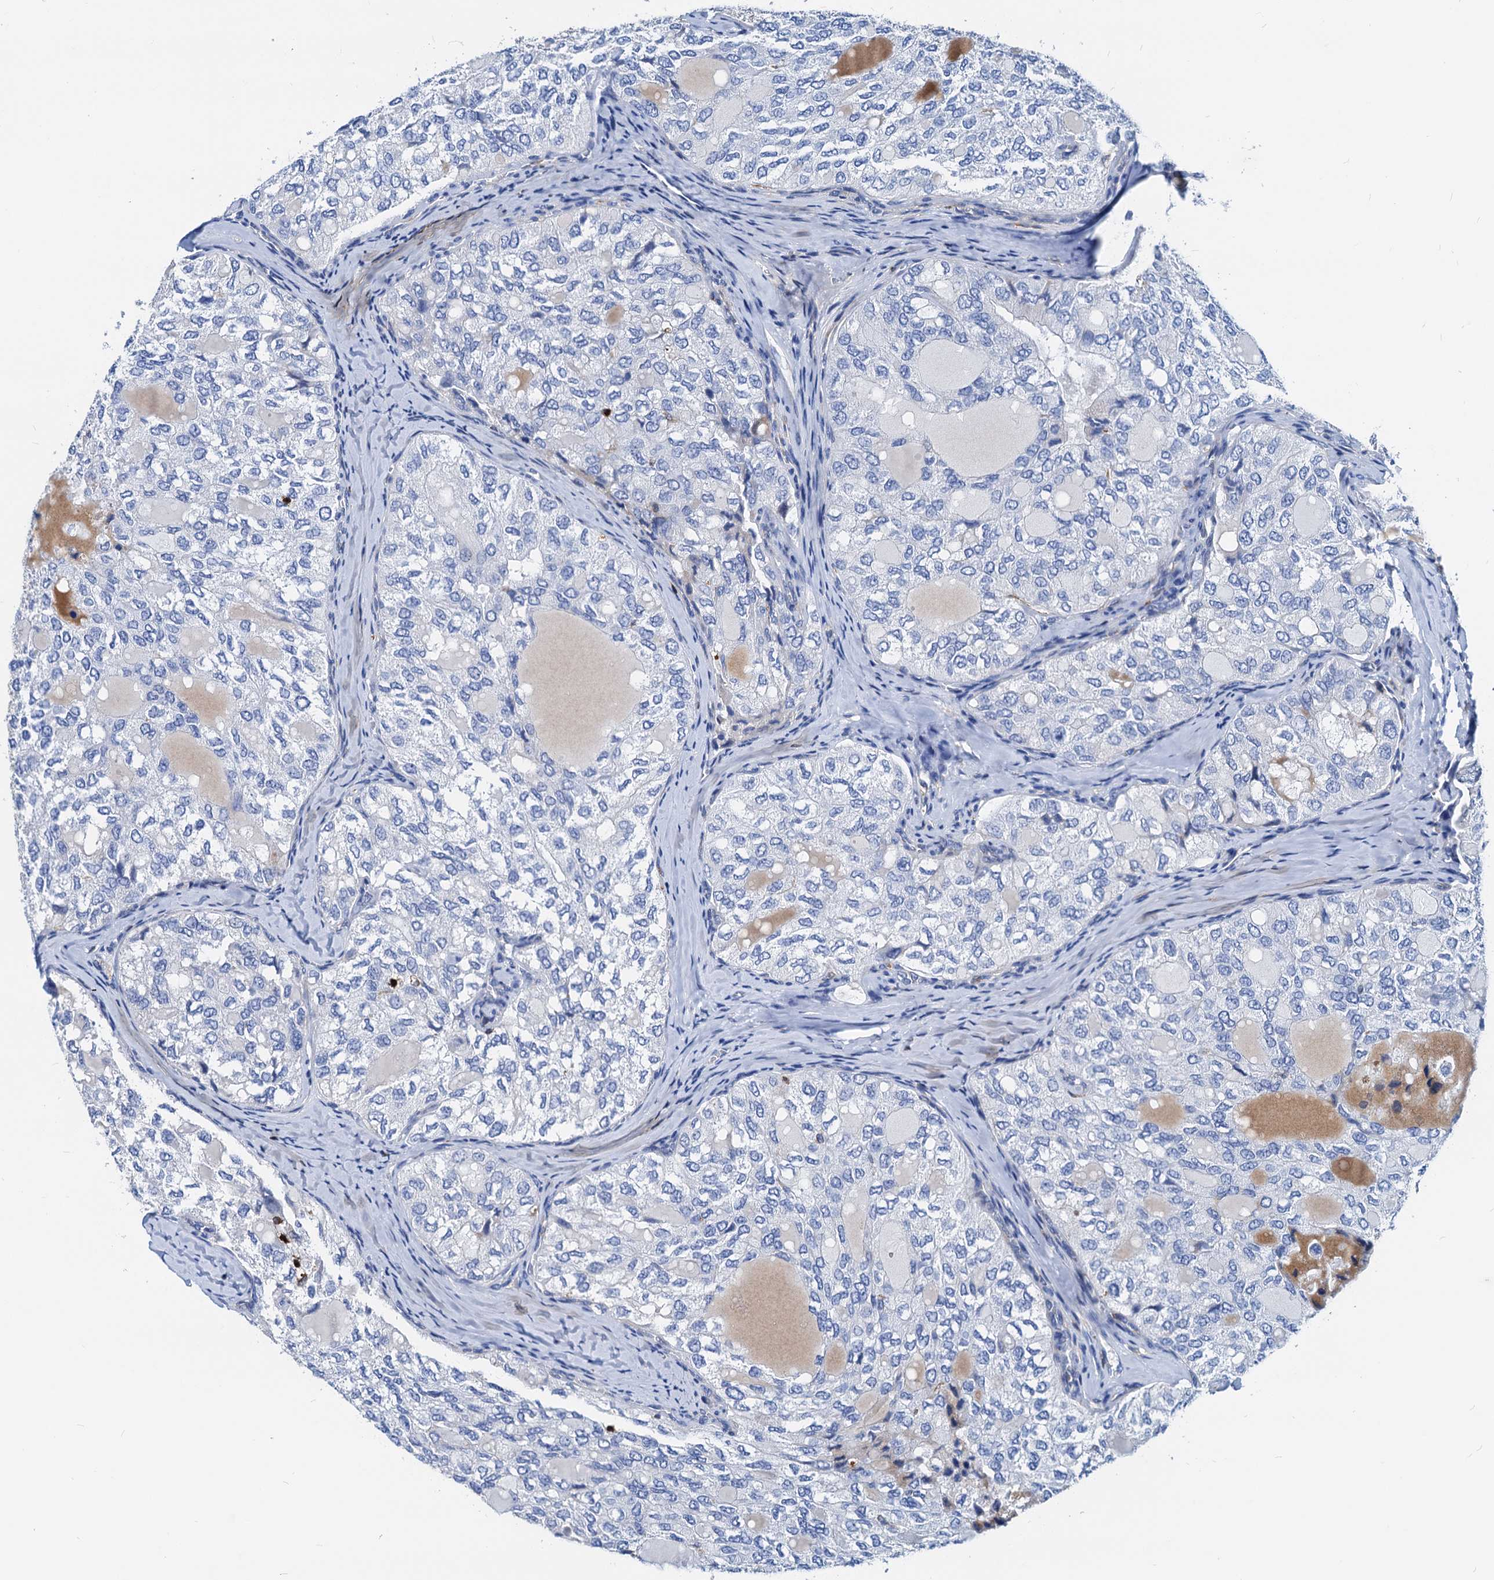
{"staining": {"intensity": "negative", "quantity": "none", "location": "none"}, "tissue": "thyroid cancer", "cell_type": "Tumor cells", "image_type": "cancer", "snomed": [{"axis": "morphology", "description": "Follicular adenoma carcinoma, NOS"}, {"axis": "topography", "description": "Thyroid gland"}], "caption": "The image exhibits no staining of tumor cells in thyroid follicular adenoma carcinoma.", "gene": "LCP2", "patient": {"sex": "male", "age": 75}}